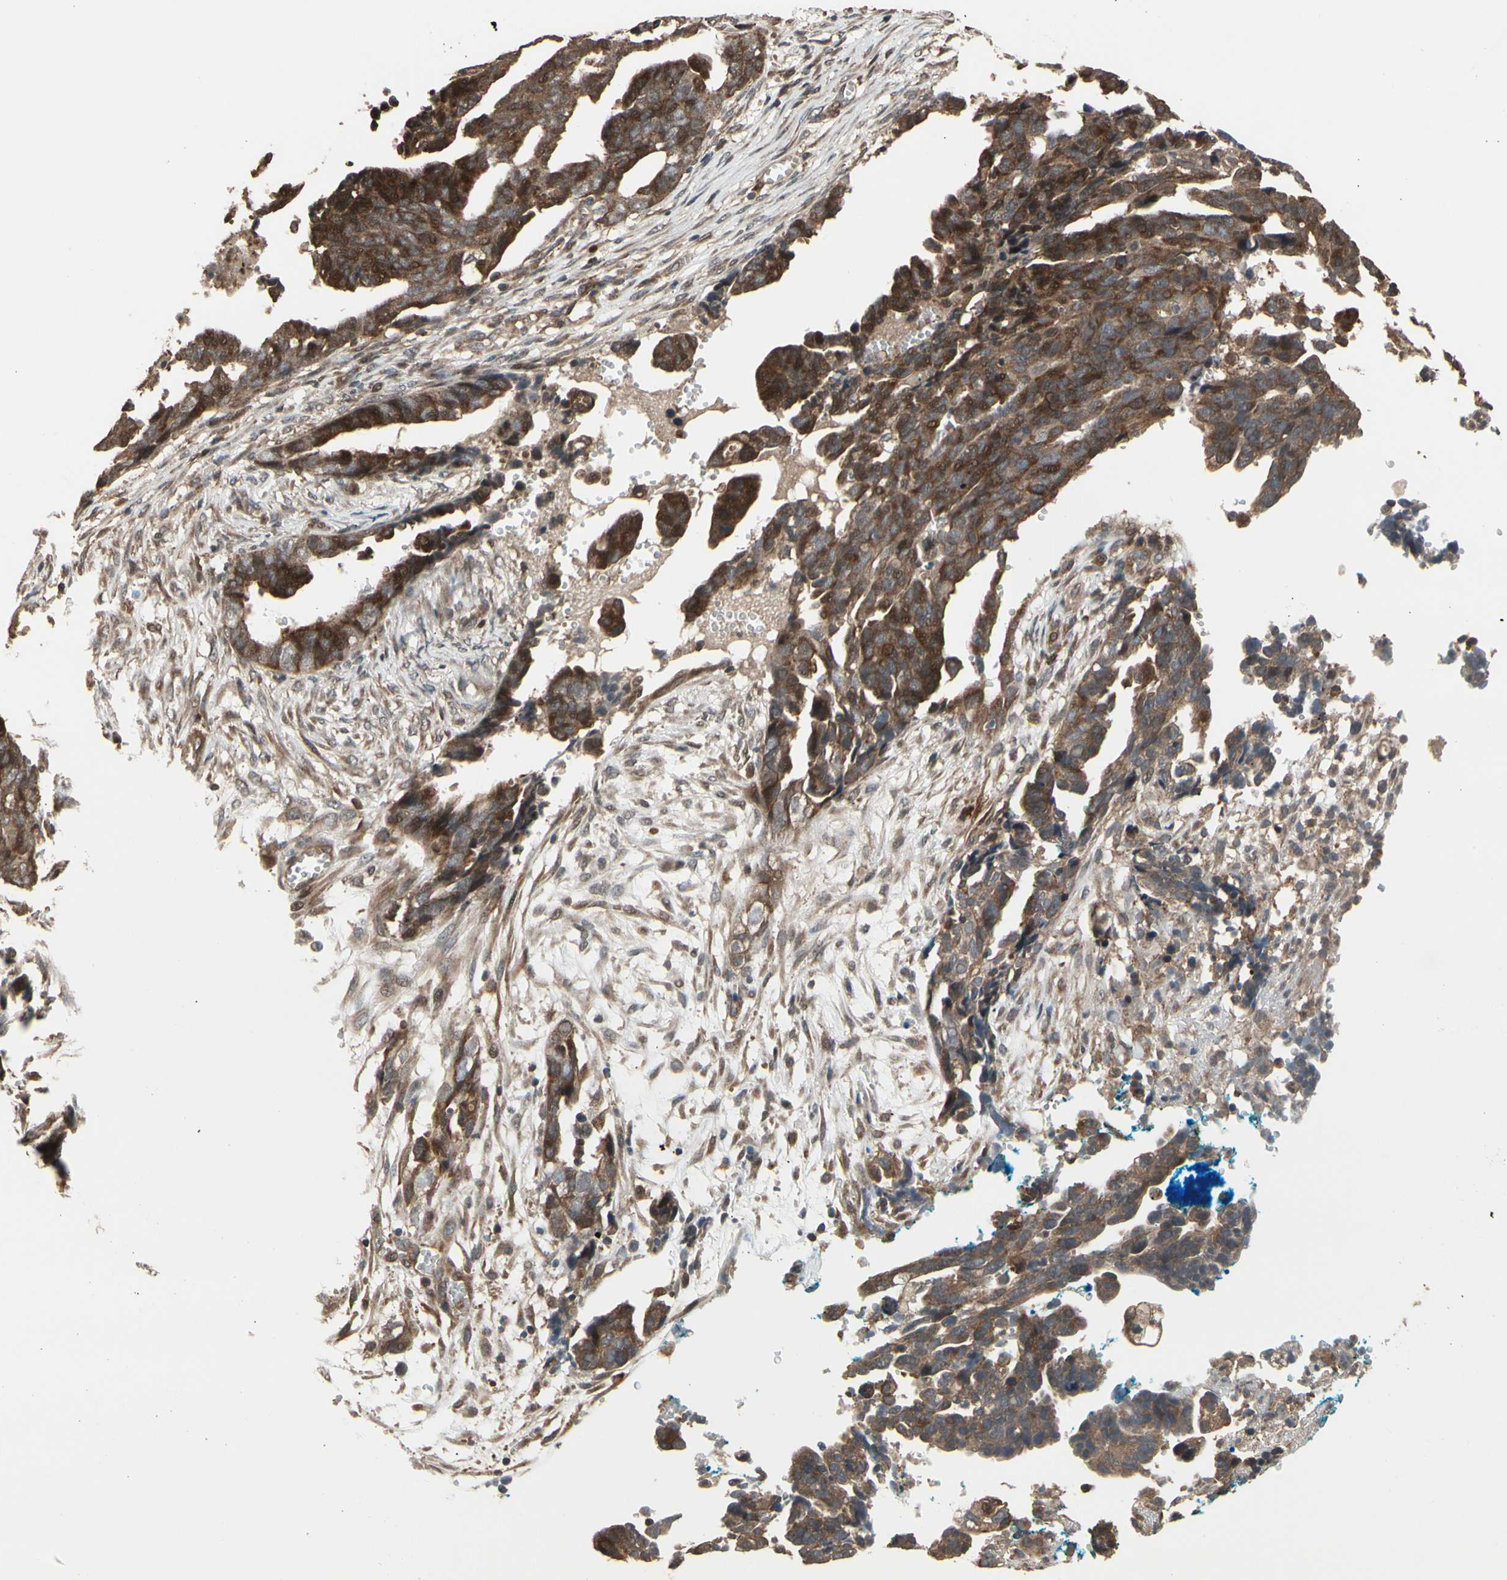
{"staining": {"intensity": "moderate", "quantity": "25%-75%", "location": "cytoplasmic/membranous"}, "tissue": "ovarian cancer", "cell_type": "Tumor cells", "image_type": "cancer", "snomed": [{"axis": "morphology", "description": "Normal tissue, NOS"}, {"axis": "morphology", "description": "Cystadenocarcinoma, serous, NOS"}, {"axis": "topography", "description": "Fallopian tube"}, {"axis": "topography", "description": "Ovary"}], "caption": "Immunohistochemistry image of neoplastic tissue: human ovarian serous cystadenocarcinoma stained using immunohistochemistry exhibits medium levels of moderate protein expression localized specifically in the cytoplasmic/membranous of tumor cells, appearing as a cytoplasmic/membranous brown color.", "gene": "CSF1R", "patient": {"sex": "female", "age": 56}}